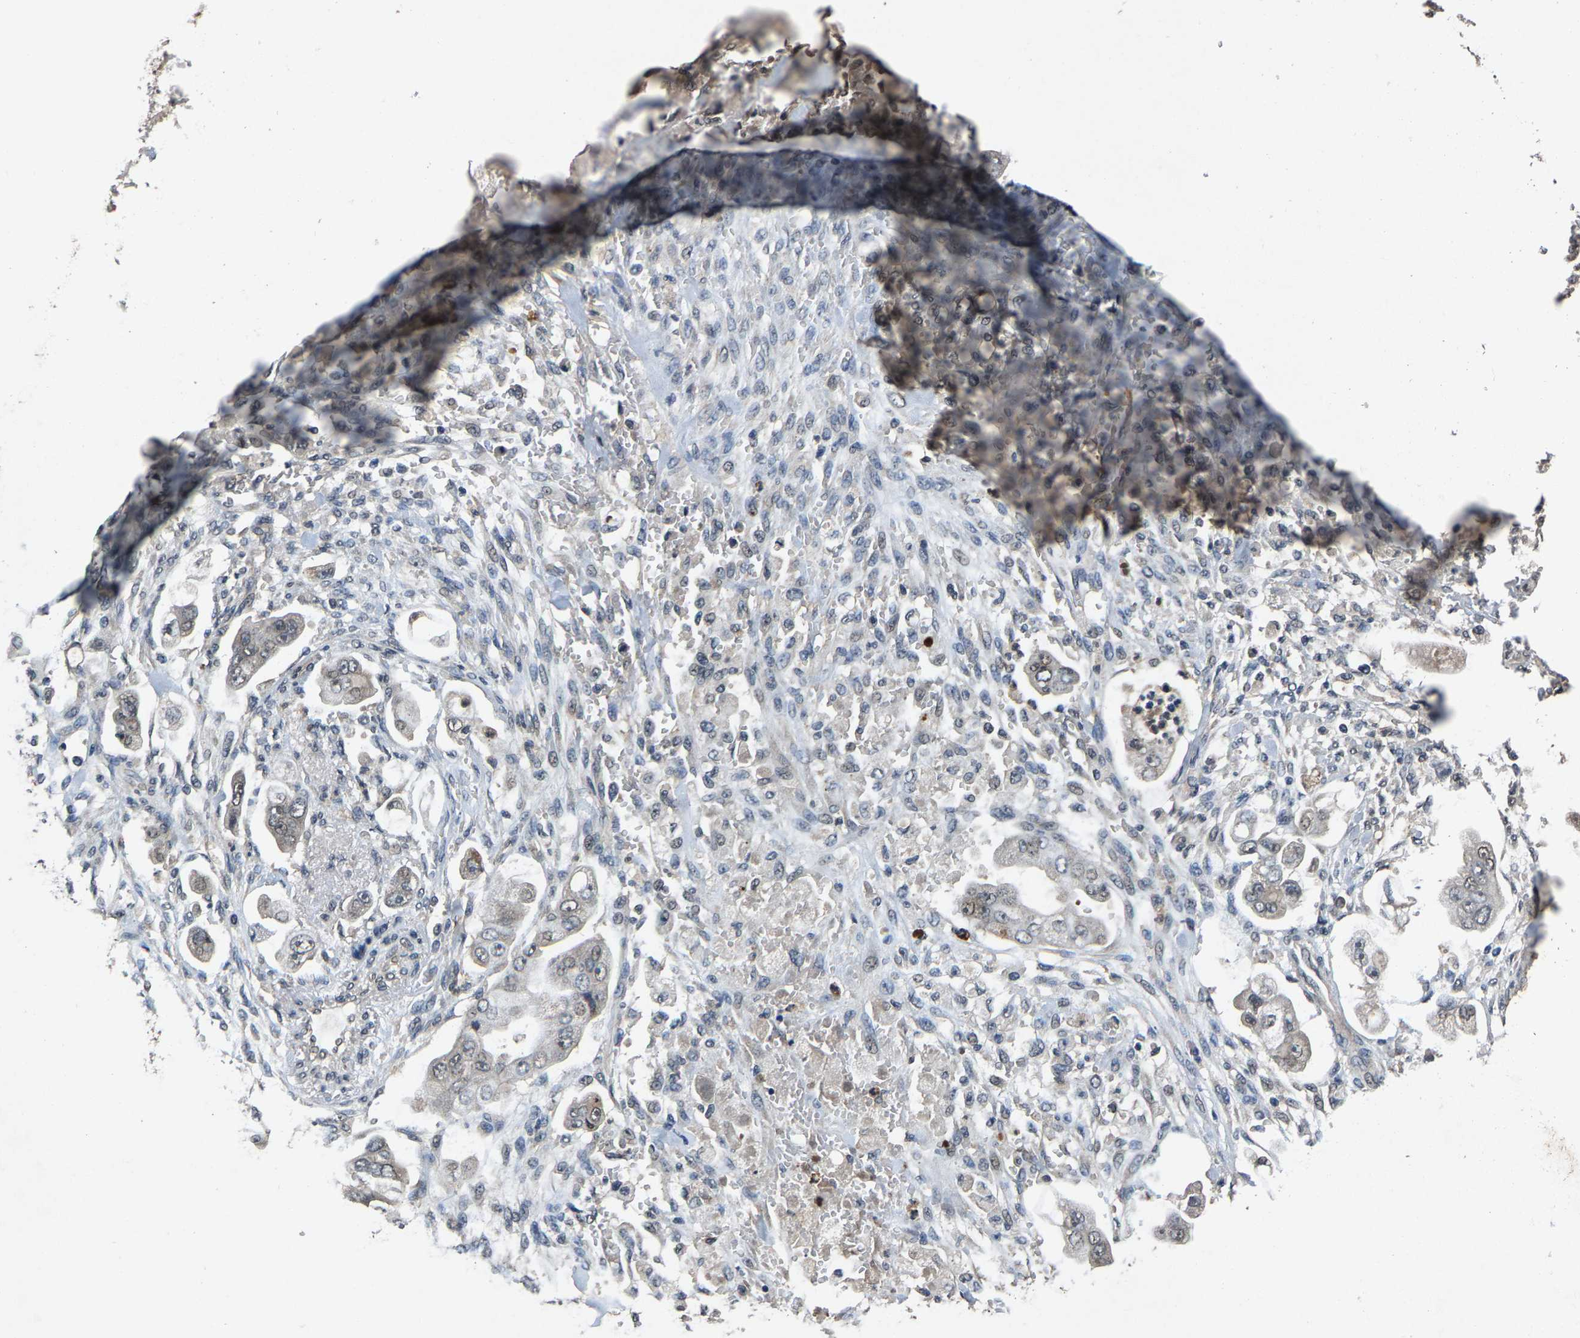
{"staining": {"intensity": "weak", "quantity": "<25%", "location": "nuclear"}, "tissue": "stomach cancer", "cell_type": "Tumor cells", "image_type": "cancer", "snomed": [{"axis": "morphology", "description": "Adenocarcinoma, NOS"}, {"axis": "topography", "description": "Stomach"}], "caption": "High magnification brightfield microscopy of stomach cancer (adenocarcinoma) stained with DAB (3,3'-diaminobenzidine) (brown) and counterstained with hematoxylin (blue): tumor cells show no significant staining.", "gene": "HUWE1", "patient": {"sex": "male", "age": 62}}